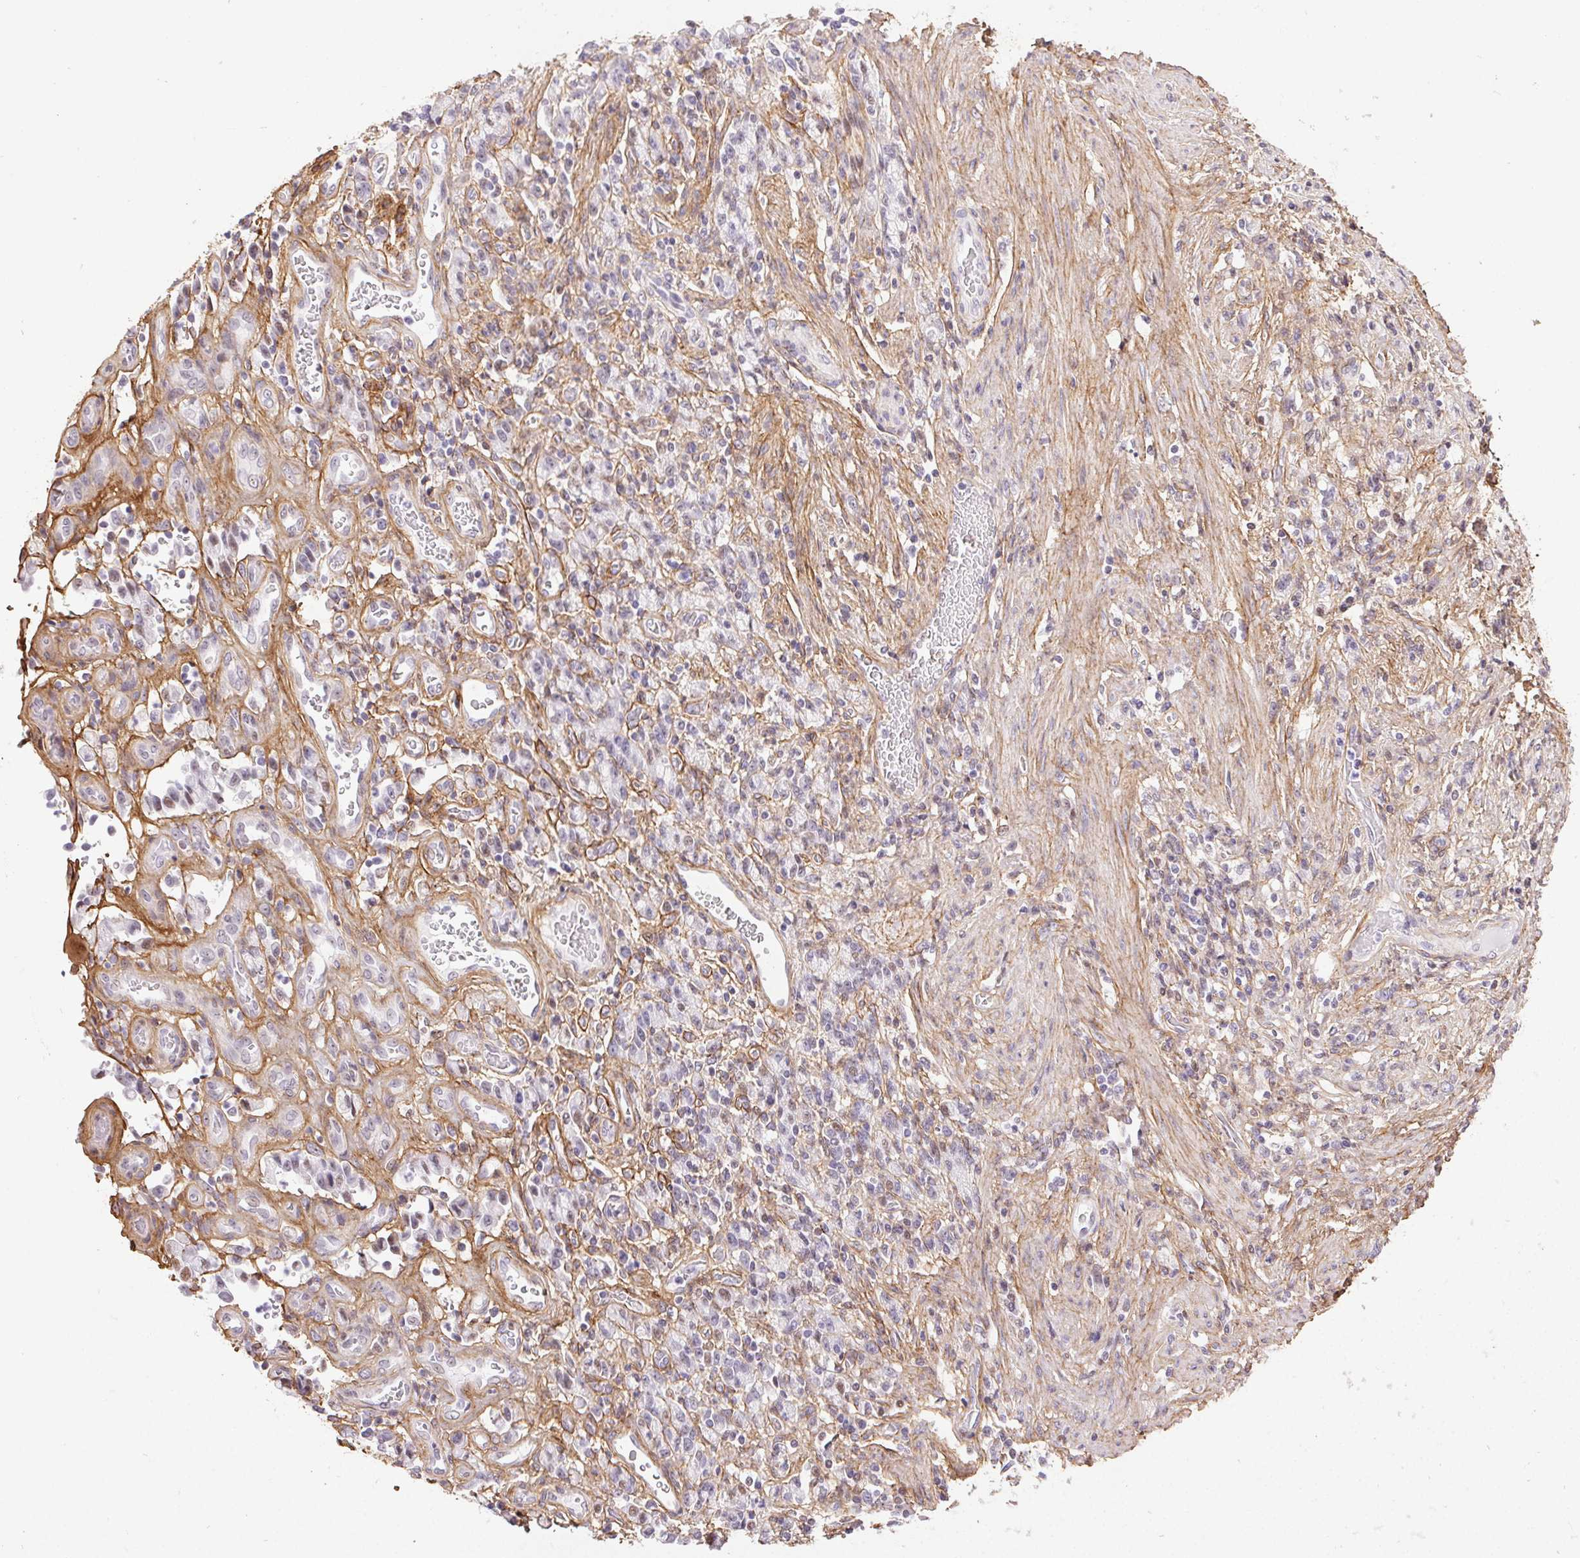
{"staining": {"intensity": "negative", "quantity": "none", "location": "none"}, "tissue": "stomach cancer", "cell_type": "Tumor cells", "image_type": "cancer", "snomed": [{"axis": "morphology", "description": "Adenocarcinoma, NOS"}, {"axis": "topography", "description": "Stomach"}], "caption": "Protein analysis of stomach cancer reveals no significant positivity in tumor cells.", "gene": "PDZD2", "patient": {"sex": "male", "age": 77}}